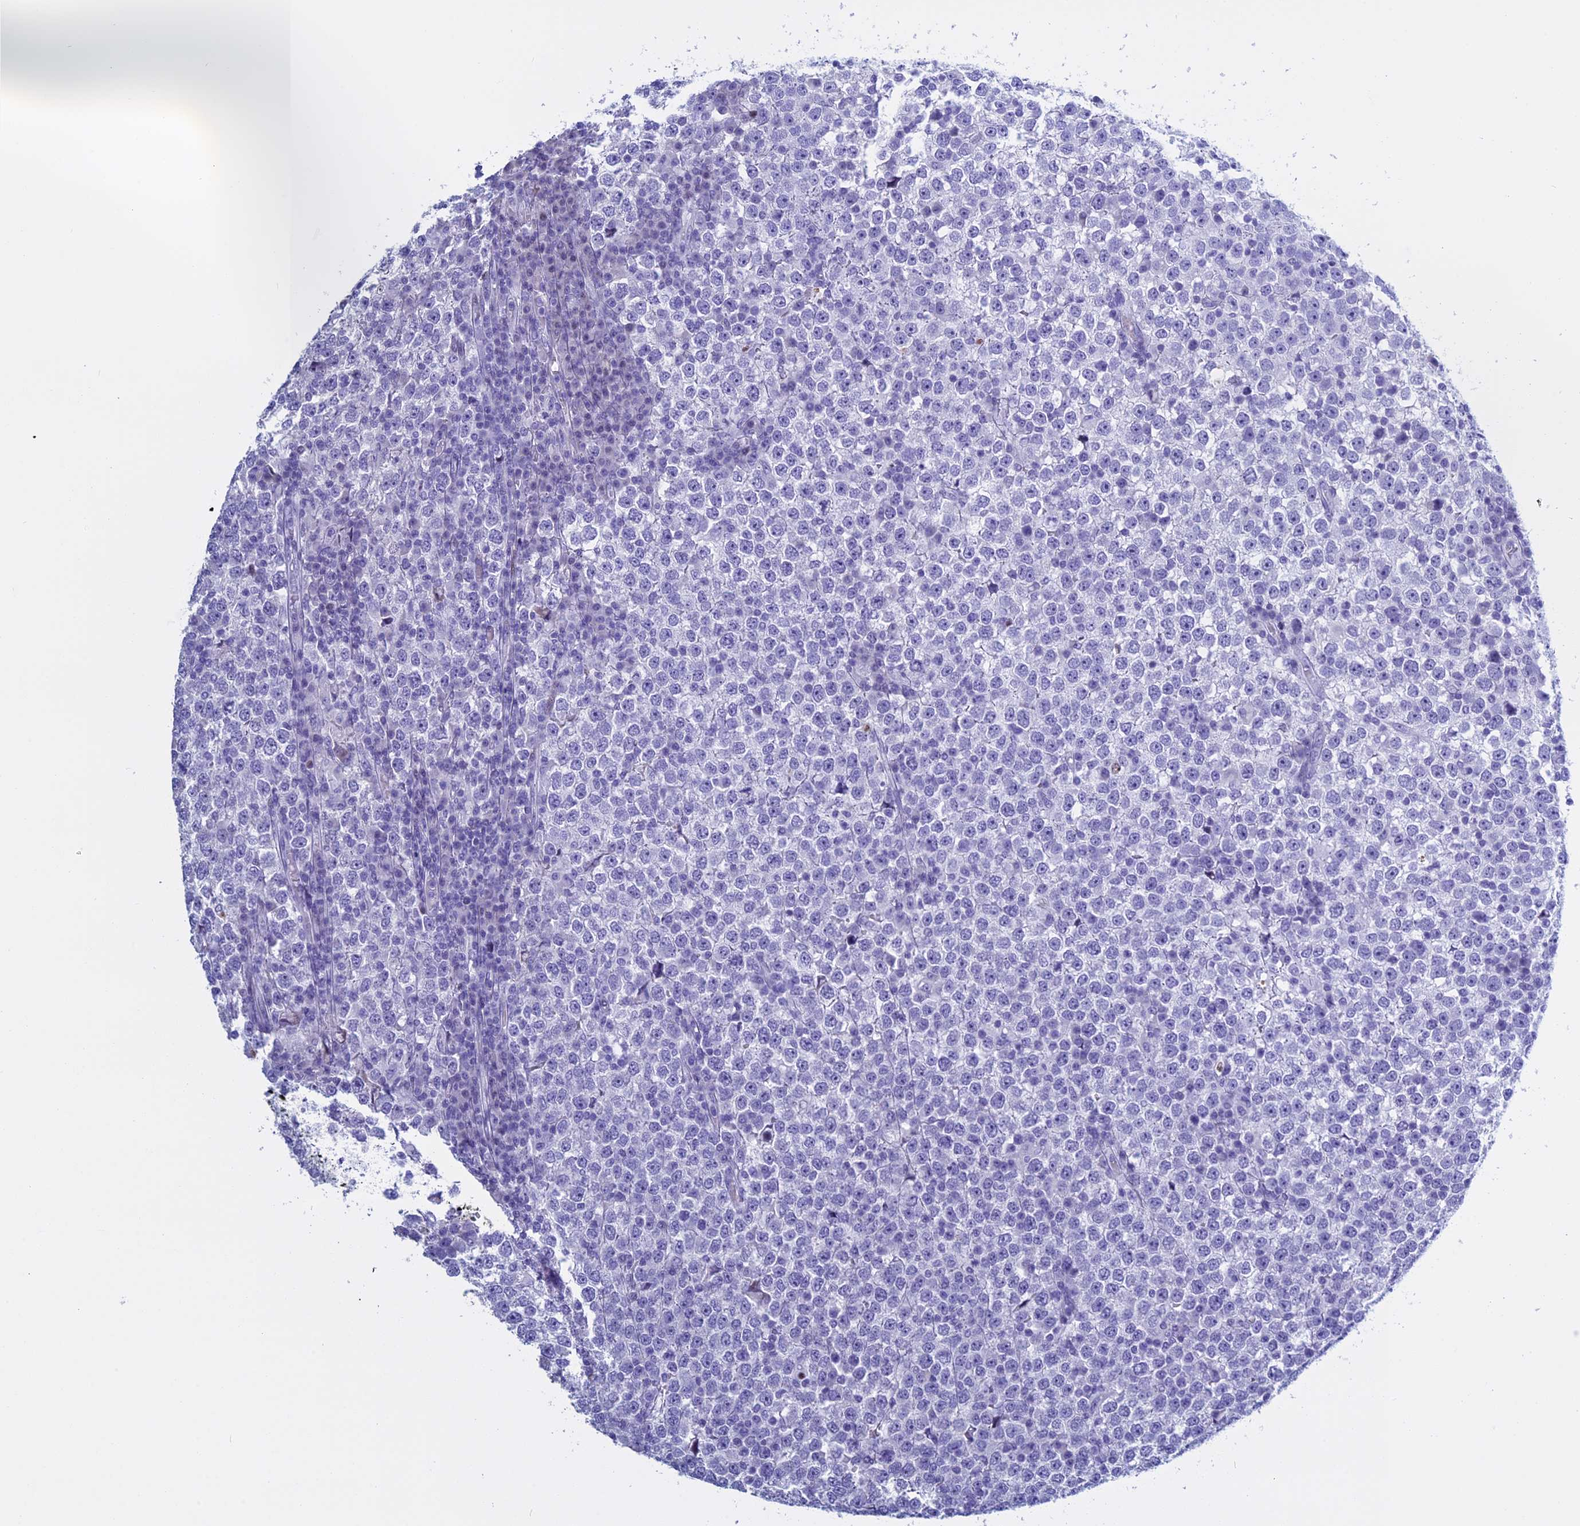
{"staining": {"intensity": "negative", "quantity": "none", "location": "none"}, "tissue": "testis cancer", "cell_type": "Tumor cells", "image_type": "cancer", "snomed": [{"axis": "morphology", "description": "Seminoma, NOS"}, {"axis": "topography", "description": "Testis"}], "caption": "This is an immunohistochemistry (IHC) image of seminoma (testis). There is no expression in tumor cells.", "gene": "KCTD21", "patient": {"sex": "male", "age": 65}}